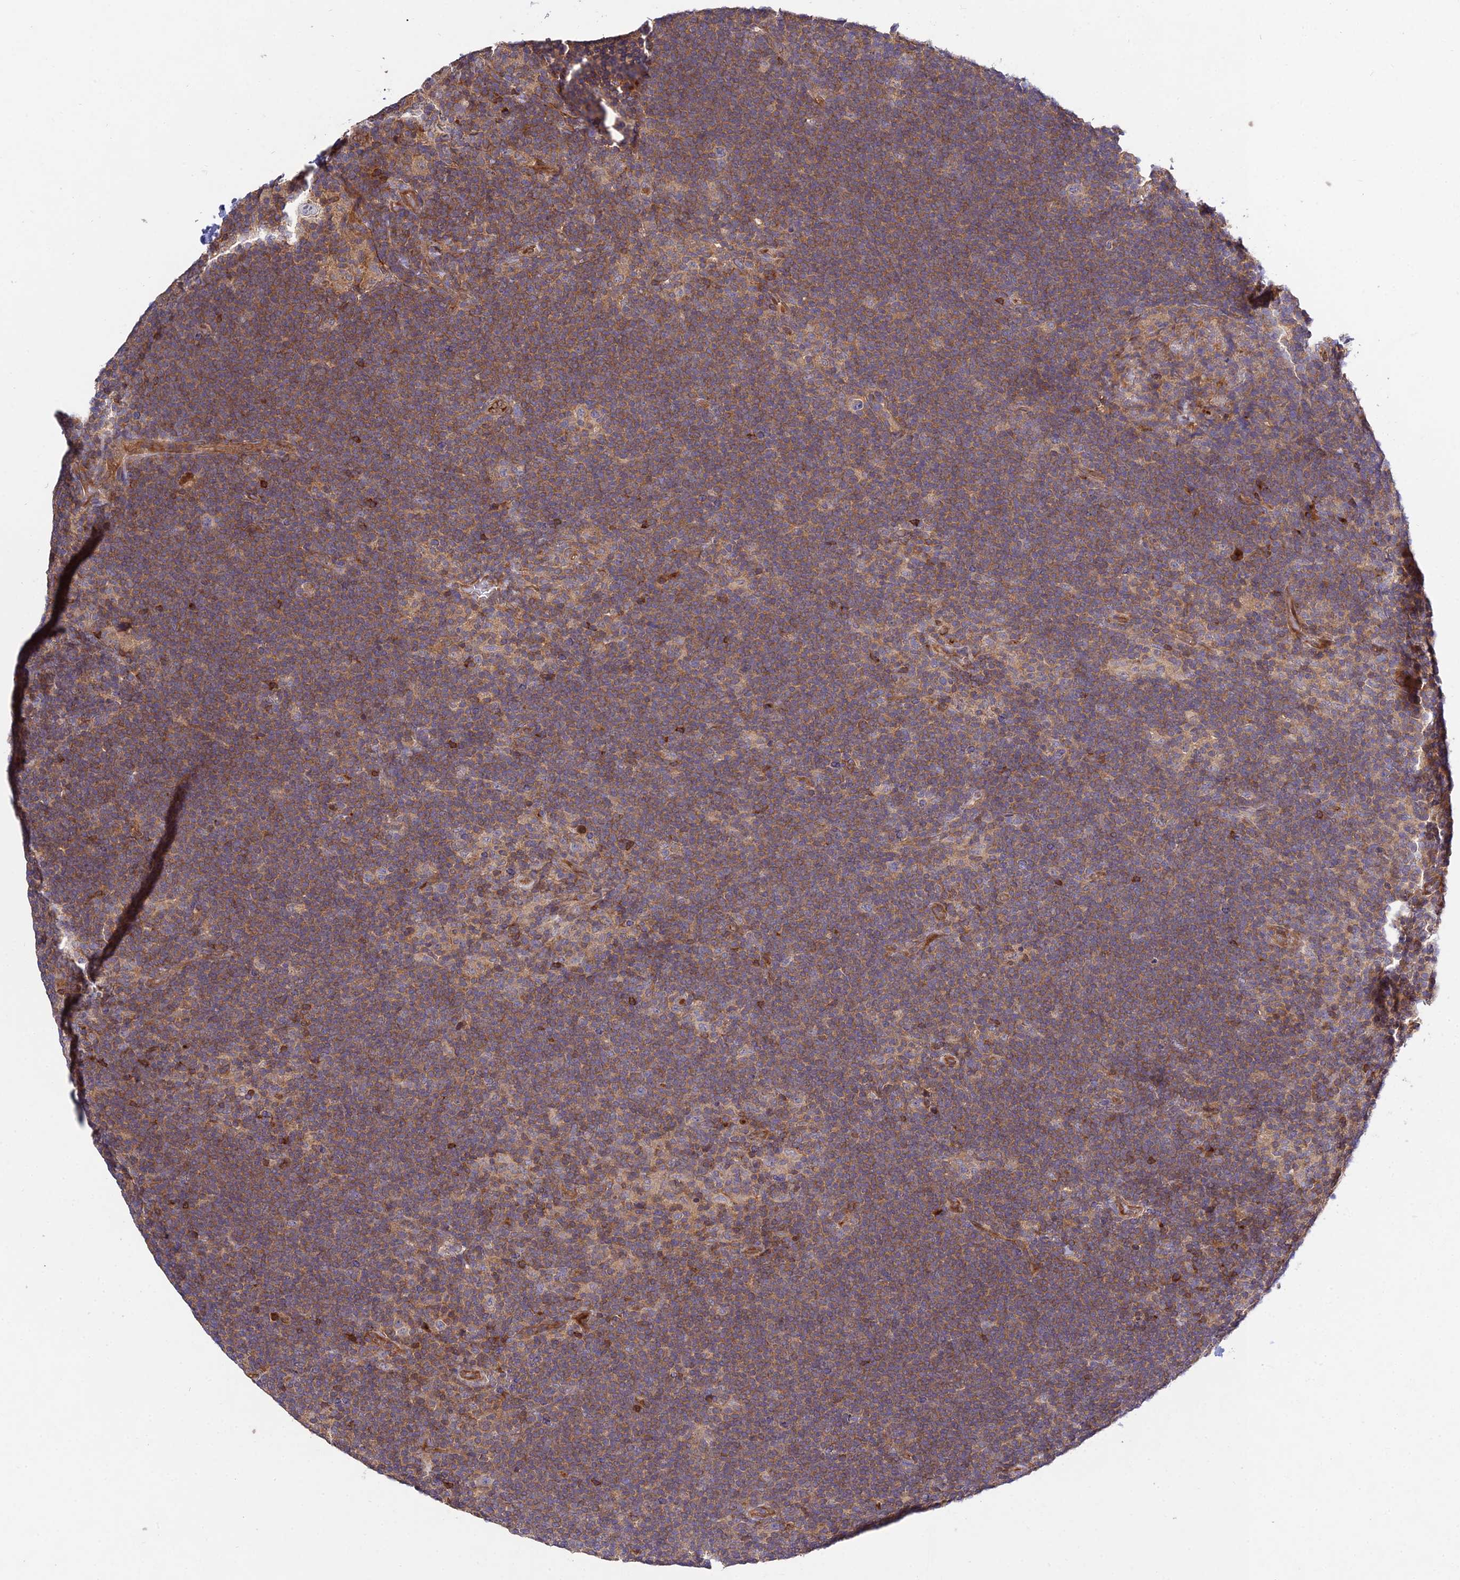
{"staining": {"intensity": "weak", "quantity": "25%-75%", "location": "cytoplasmic/membranous"}, "tissue": "lymphoma", "cell_type": "Tumor cells", "image_type": "cancer", "snomed": [{"axis": "morphology", "description": "Hodgkin's disease, NOS"}, {"axis": "topography", "description": "Lymph node"}], "caption": "Hodgkin's disease stained for a protein displays weak cytoplasmic/membranous positivity in tumor cells. (IHC, brightfield microscopy, high magnification).", "gene": "GRTP1", "patient": {"sex": "female", "age": 57}}